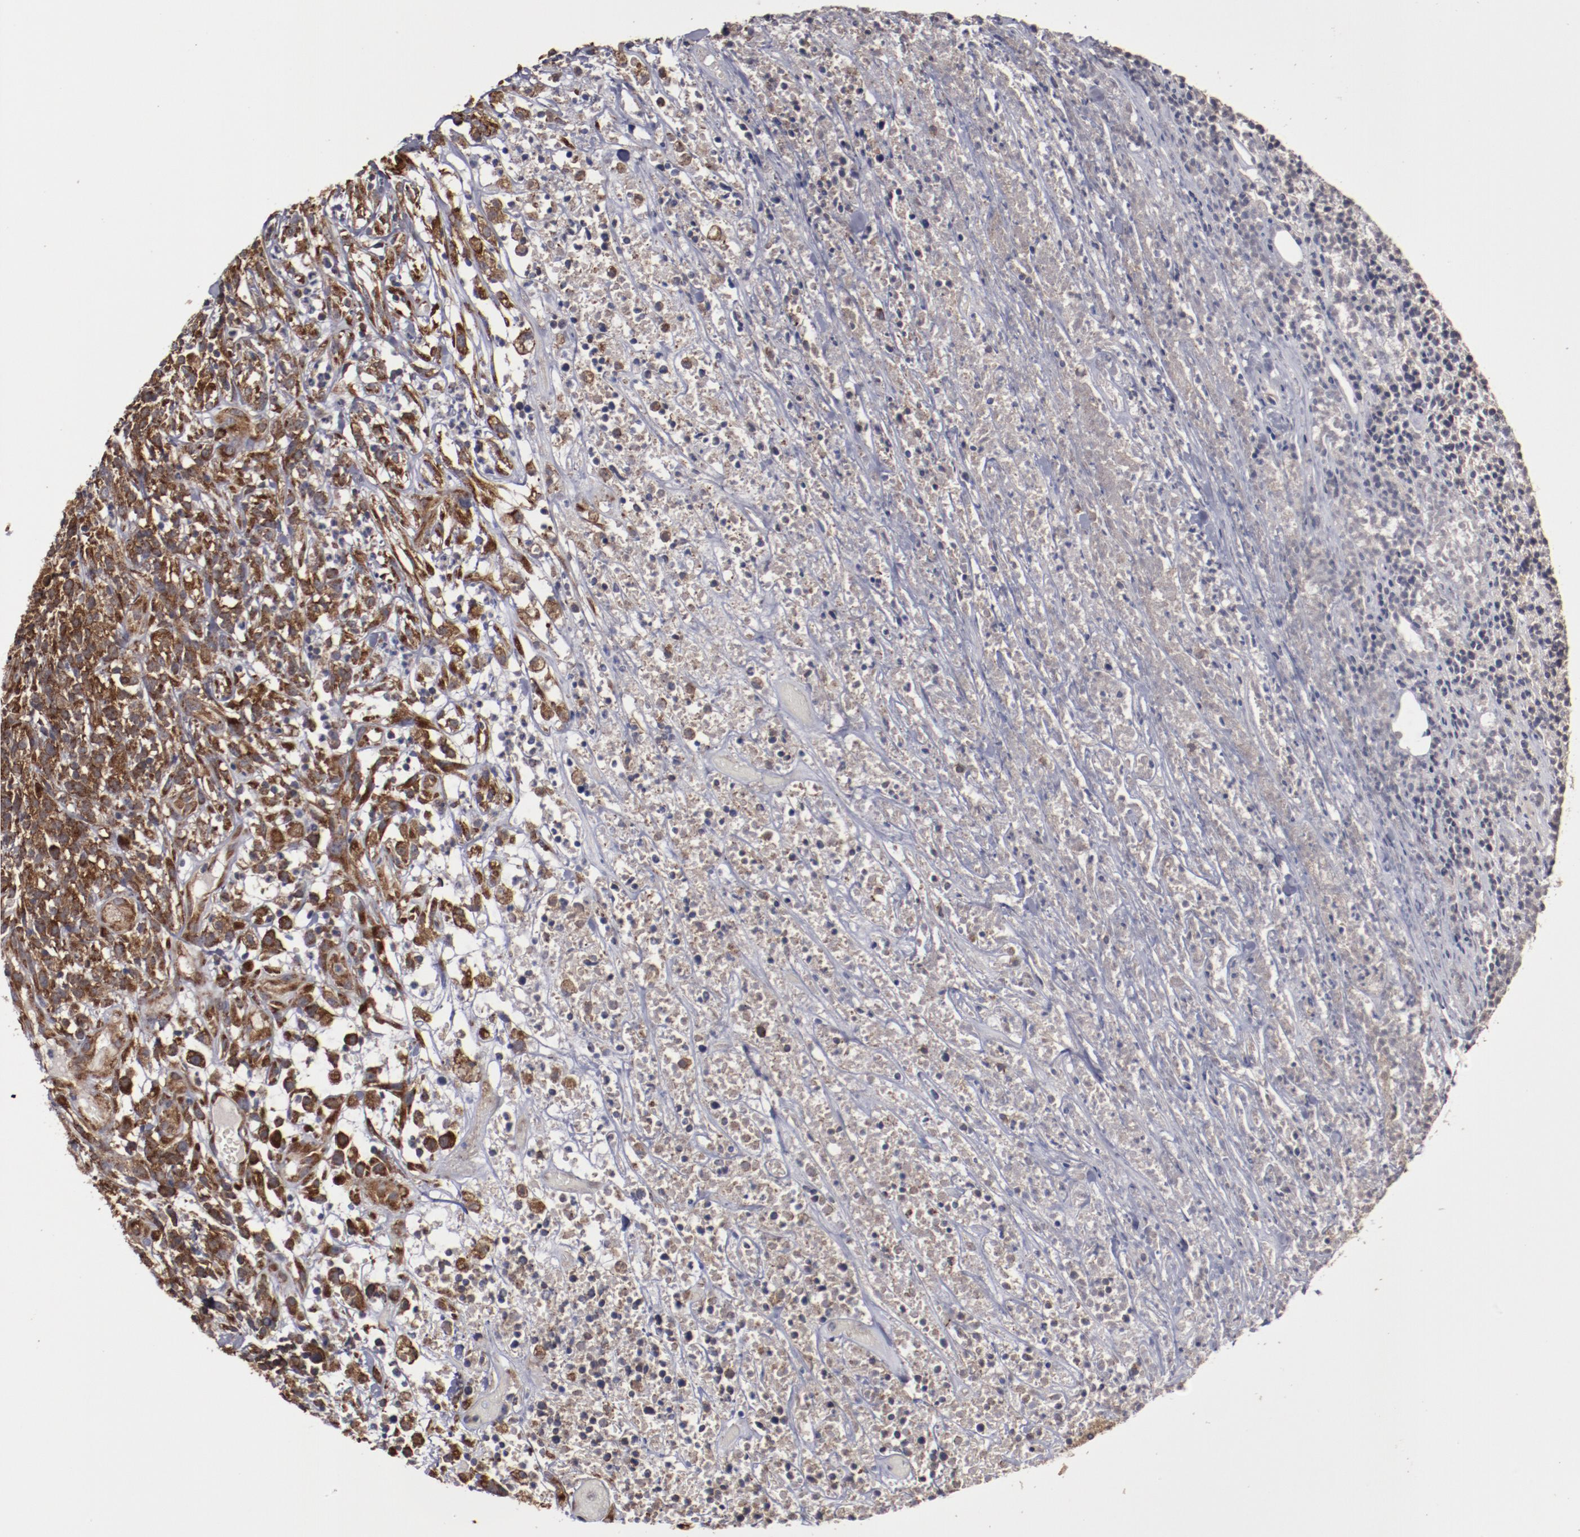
{"staining": {"intensity": "strong", "quantity": ">75%", "location": "cytoplasmic/membranous"}, "tissue": "lymphoma", "cell_type": "Tumor cells", "image_type": "cancer", "snomed": [{"axis": "morphology", "description": "Malignant lymphoma, non-Hodgkin's type, High grade"}, {"axis": "topography", "description": "Lymph node"}], "caption": "Immunohistochemical staining of malignant lymphoma, non-Hodgkin's type (high-grade) demonstrates strong cytoplasmic/membranous protein expression in about >75% of tumor cells. Nuclei are stained in blue.", "gene": "RPS4Y1", "patient": {"sex": "female", "age": 73}}